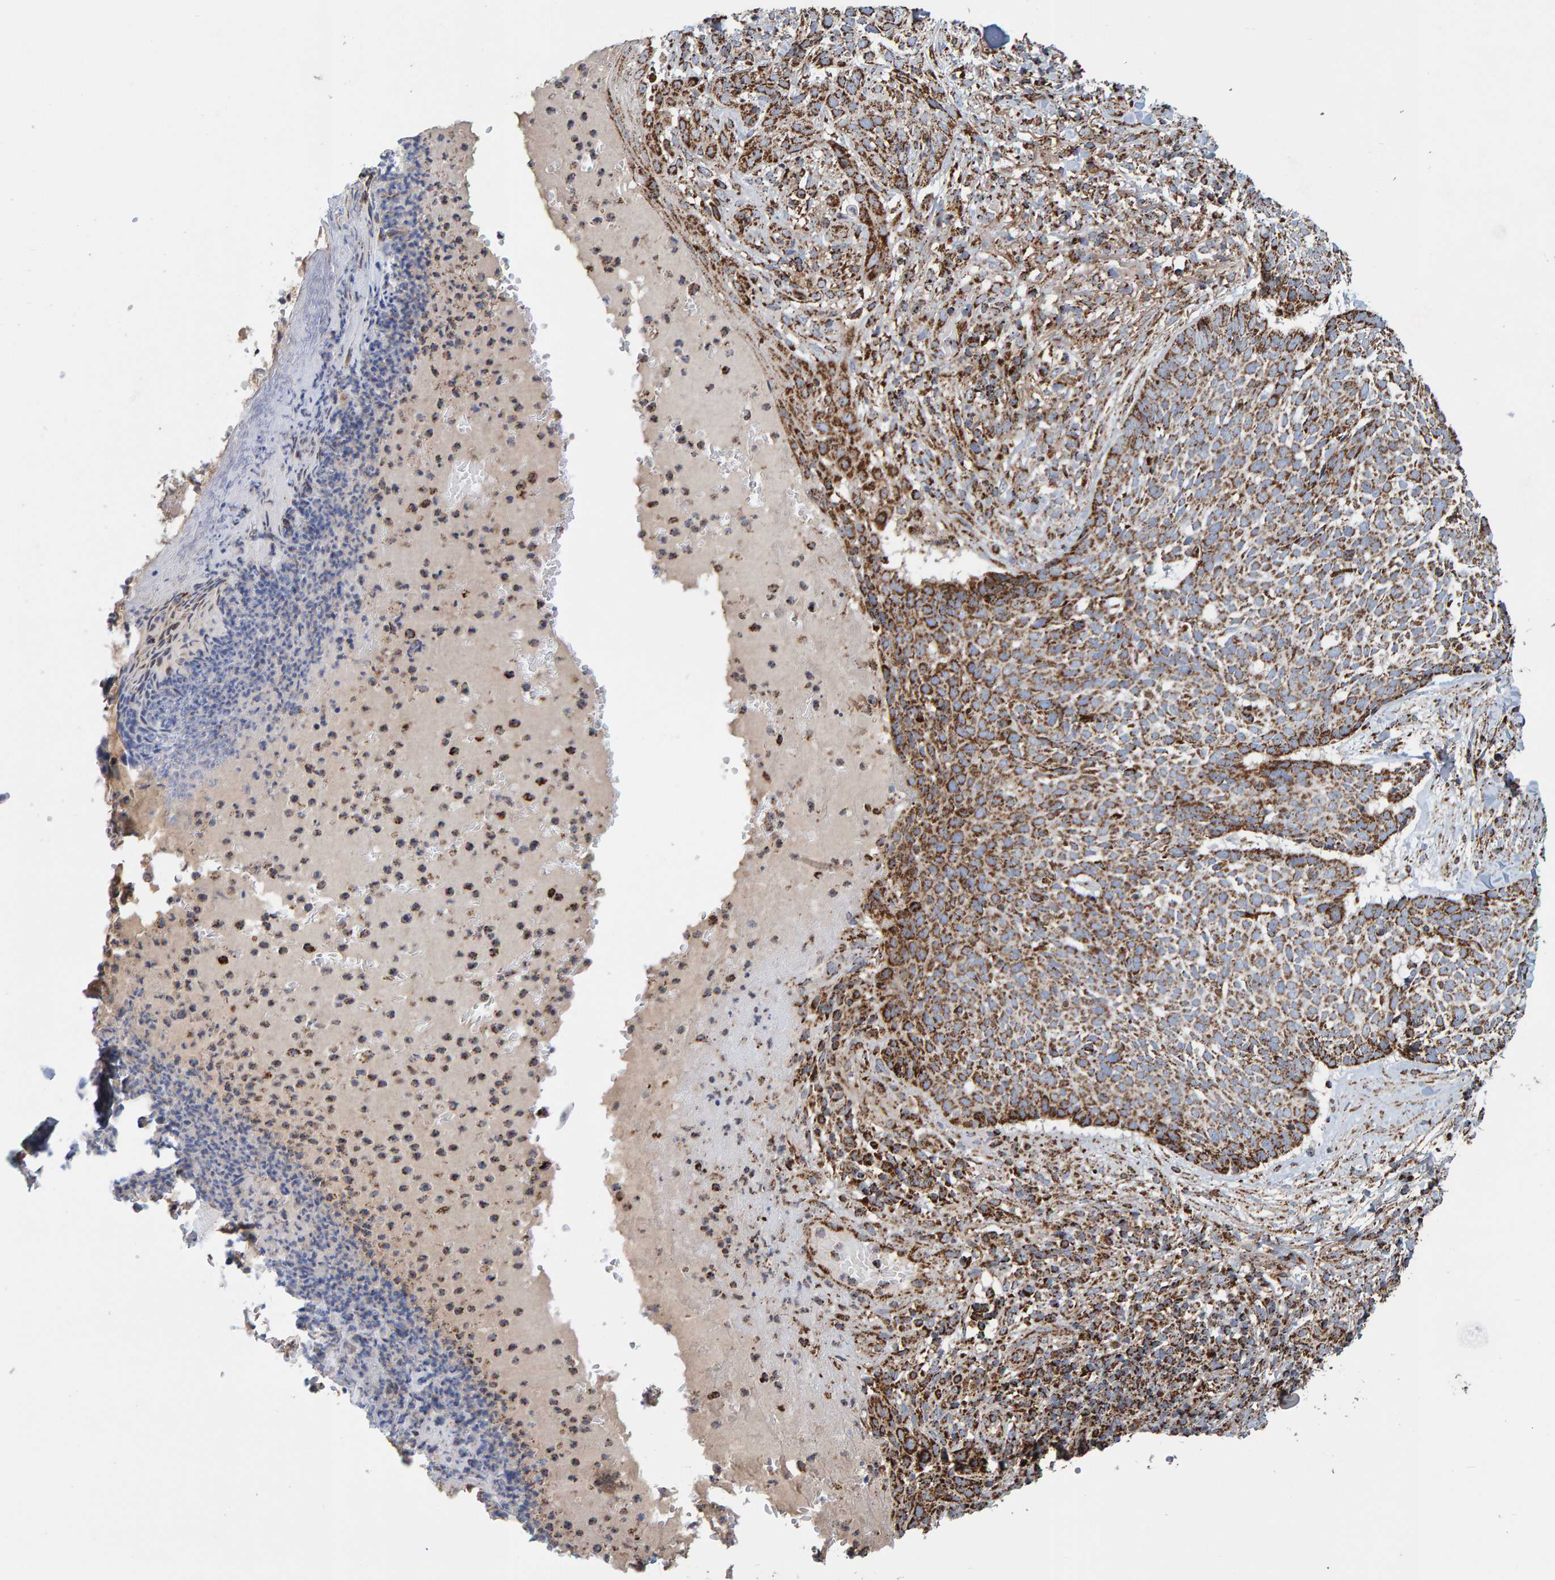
{"staining": {"intensity": "weak", "quantity": ">75%", "location": "cytoplasmic/membranous"}, "tissue": "skin cancer", "cell_type": "Tumor cells", "image_type": "cancer", "snomed": [{"axis": "morphology", "description": "Normal tissue, NOS"}, {"axis": "morphology", "description": "Basal cell carcinoma"}, {"axis": "topography", "description": "Skin"}], "caption": "This image exhibits immunohistochemistry (IHC) staining of human basal cell carcinoma (skin), with low weak cytoplasmic/membranous positivity in about >75% of tumor cells.", "gene": "MRPL45", "patient": {"sex": "male", "age": 67}}